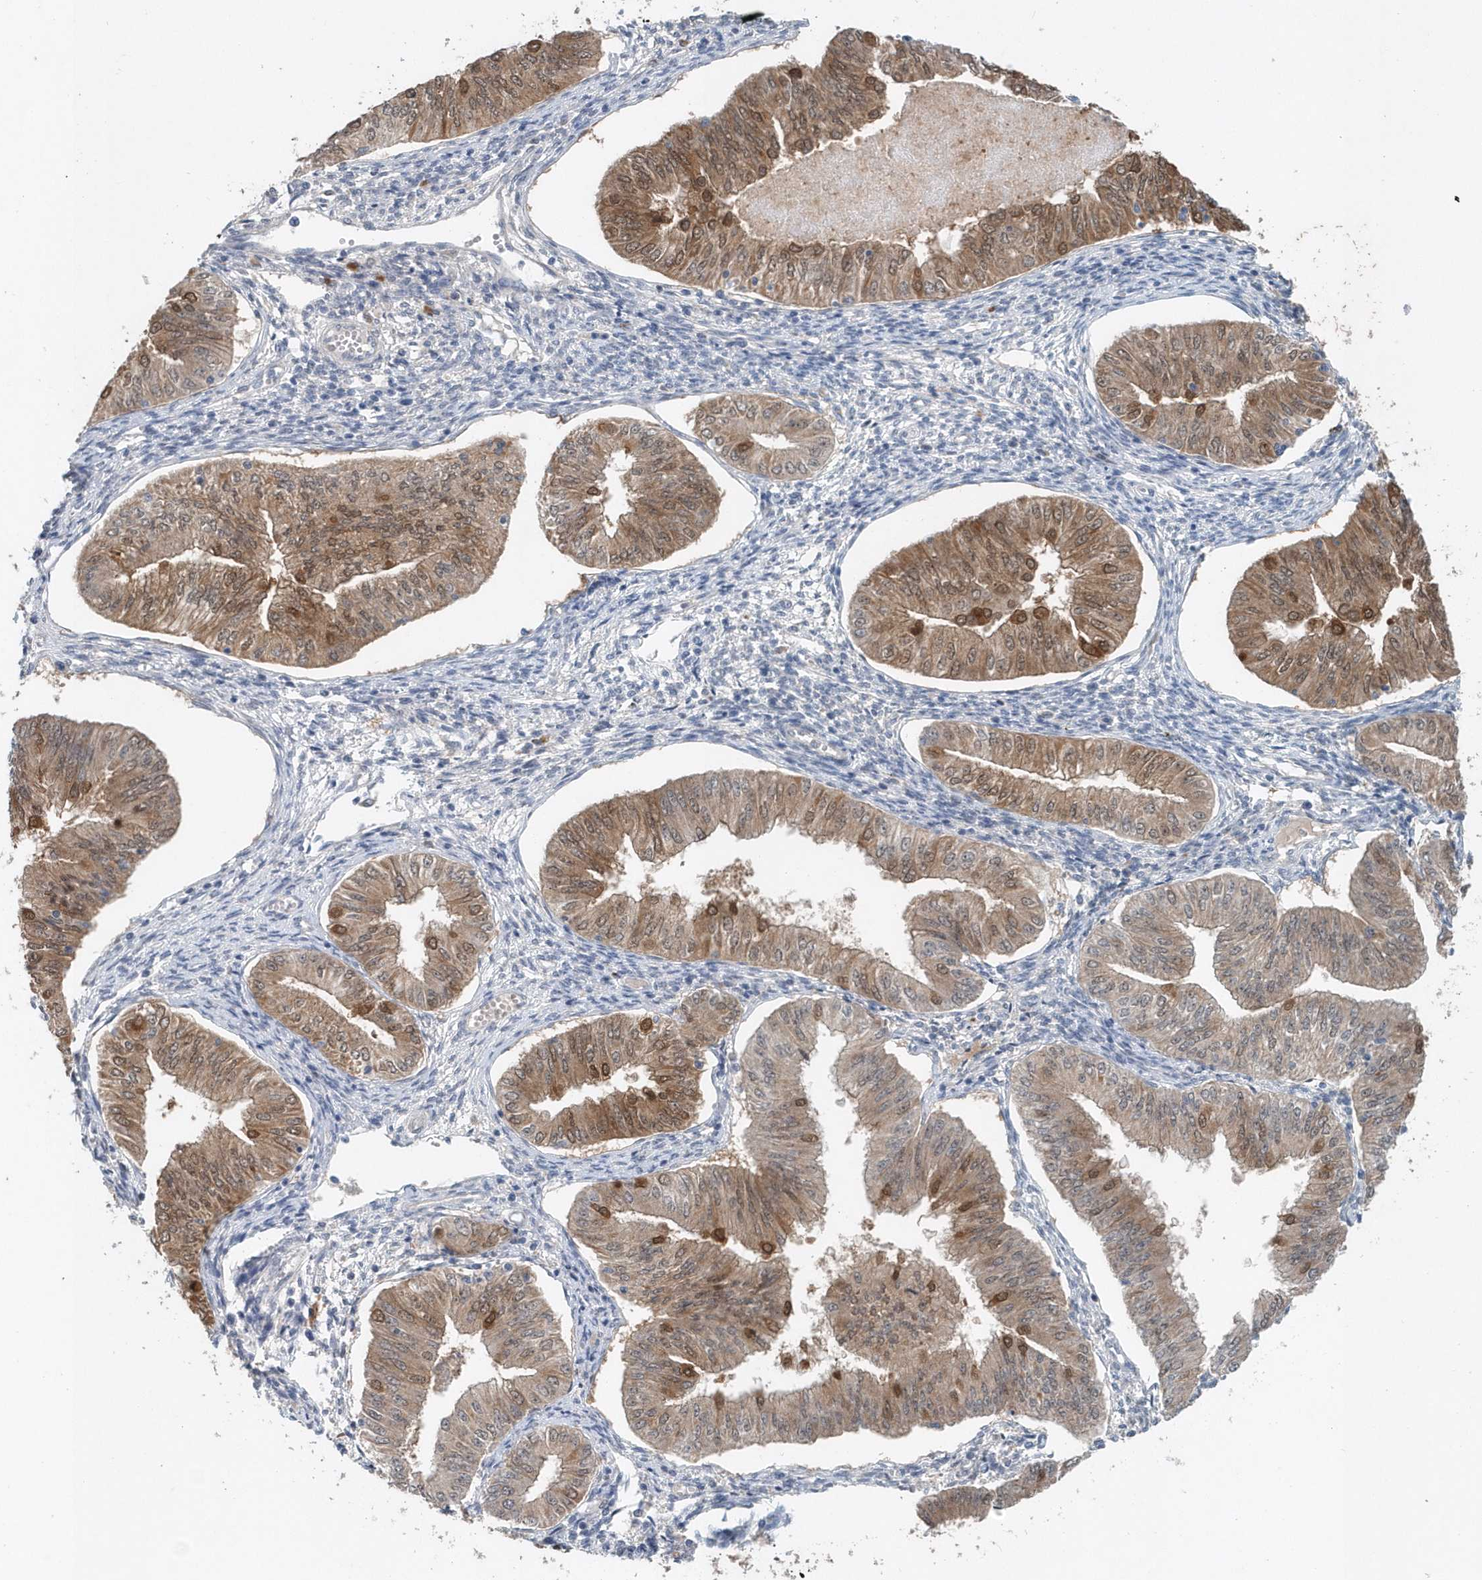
{"staining": {"intensity": "moderate", "quantity": ">75%", "location": "cytoplasmic/membranous,nuclear"}, "tissue": "endometrial cancer", "cell_type": "Tumor cells", "image_type": "cancer", "snomed": [{"axis": "morphology", "description": "Normal tissue, NOS"}, {"axis": "morphology", "description": "Adenocarcinoma, NOS"}, {"axis": "topography", "description": "Endometrium"}], "caption": "IHC photomicrograph of neoplastic tissue: adenocarcinoma (endometrial) stained using immunohistochemistry demonstrates medium levels of moderate protein expression localized specifically in the cytoplasmic/membranous and nuclear of tumor cells, appearing as a cytoplasmic/membranous and nuclear brown color.", "gene": "PFN2", "patient": {"sex": "female", "age": 53}}